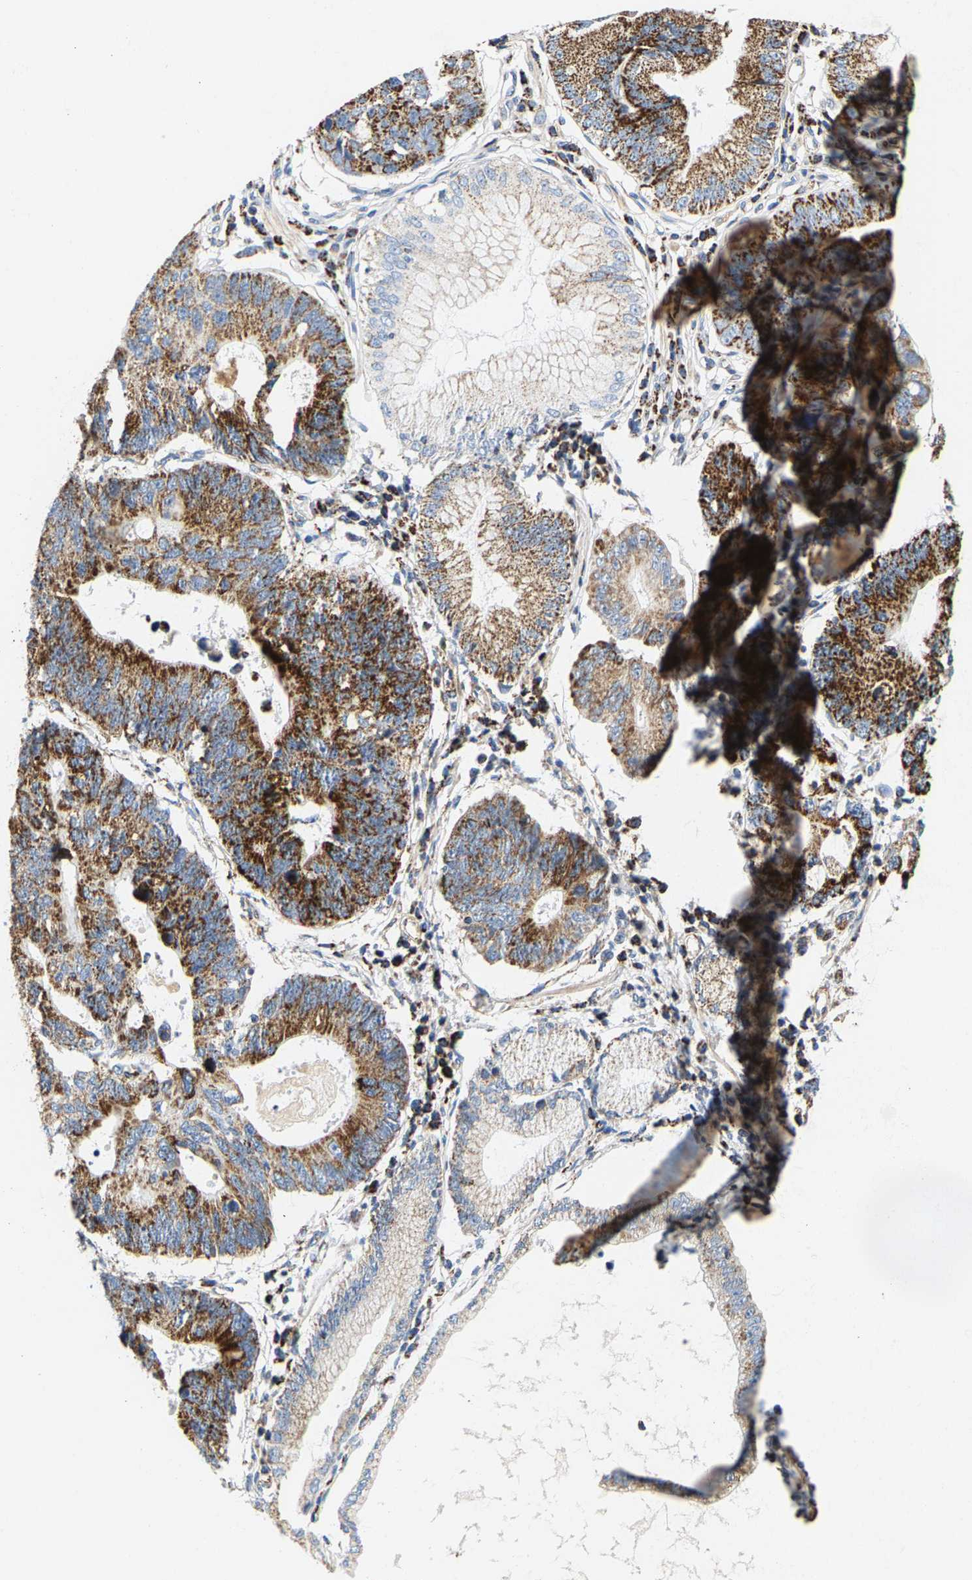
{"staining": {"intensity": "strong", "quantity": ">75%", "location": "cytoplasmic/membranous"}, "tissue": "stomach cancer", "cell_type": "Tumor cells", "image_type": "cancer", "snomed": [{"axis": "morphology", "description": "Adenocarcinoma, NOS"}, {"axis": "topography", "description": "Stomach"}], "caption": "High-magnification brightfield microscopy of stomach adenocarcinoma stained with DAB (3,3'-diaminobenzidine) (brown) and counterstained with hematoxylin (blue). tumor cells exhibit strong cytoplasmic/membranous expression is present in approximately>75% of cells. The staining was performed using DAB (3,3'-diaminobenzidine) to visualize the protein expression in brown, while the nuclei were stained in blue with hematoxylin (Magnification: 20x).", "gene": "SHMT2", "patient": {"sex": "male", "age": 59}}